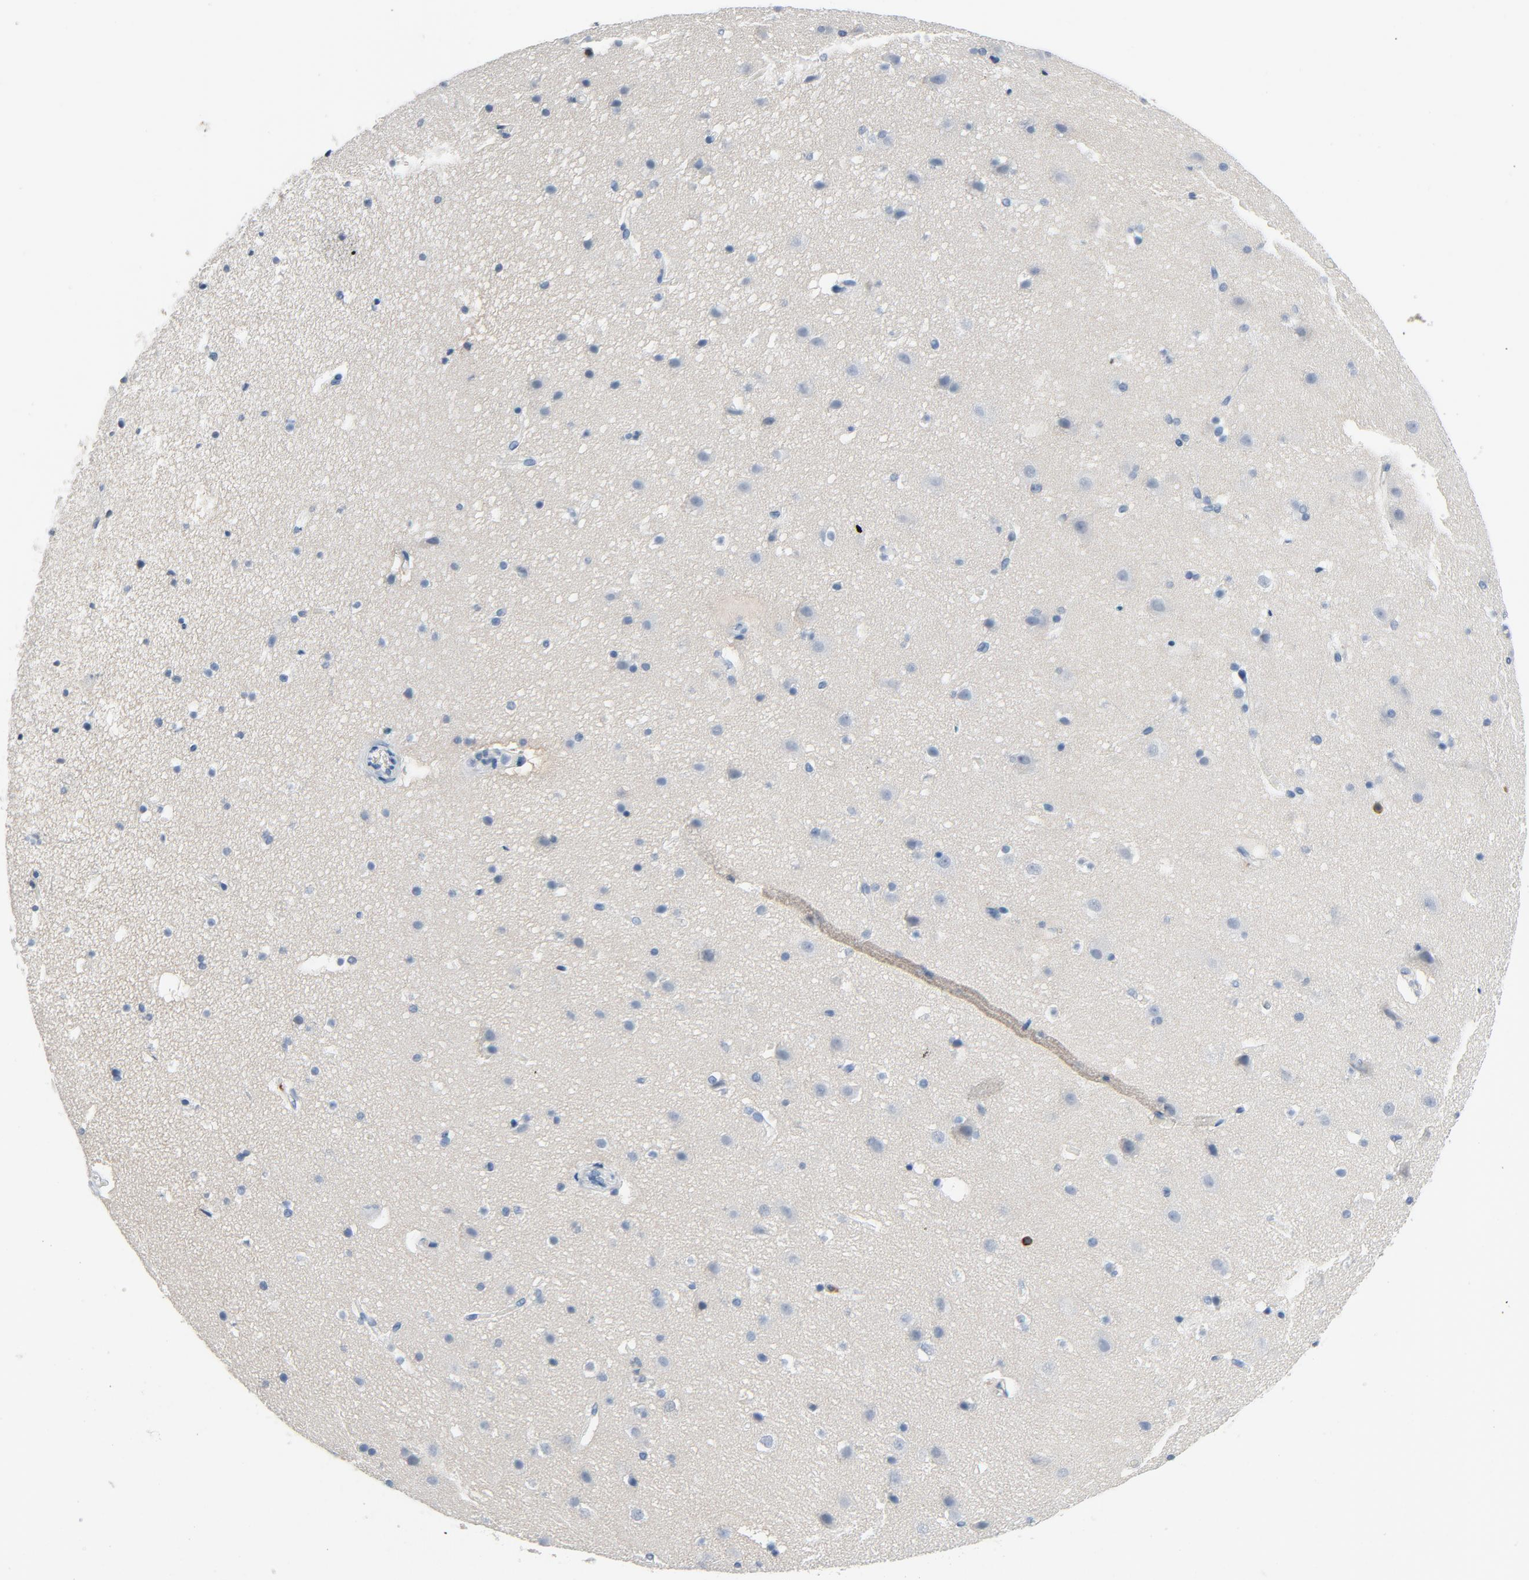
{"staining": {"intensity": "negative", "quantity": "none", "location": "none"}, "tissue": "cerebral cortex", "cell_type": "Endothelial cells", "image_type": "normal", "snomed": [{"axis": "morphology", "description": "Normal tissue, NOS"}, {"axis": "topography", "description": "Cerebral cortex"}], "caption": "Micrograph shows no protein positivity in endothelial cells of normal cerebral cortex.", "gene": "LCK", "patient": {"sex": "male", "age": 45}}